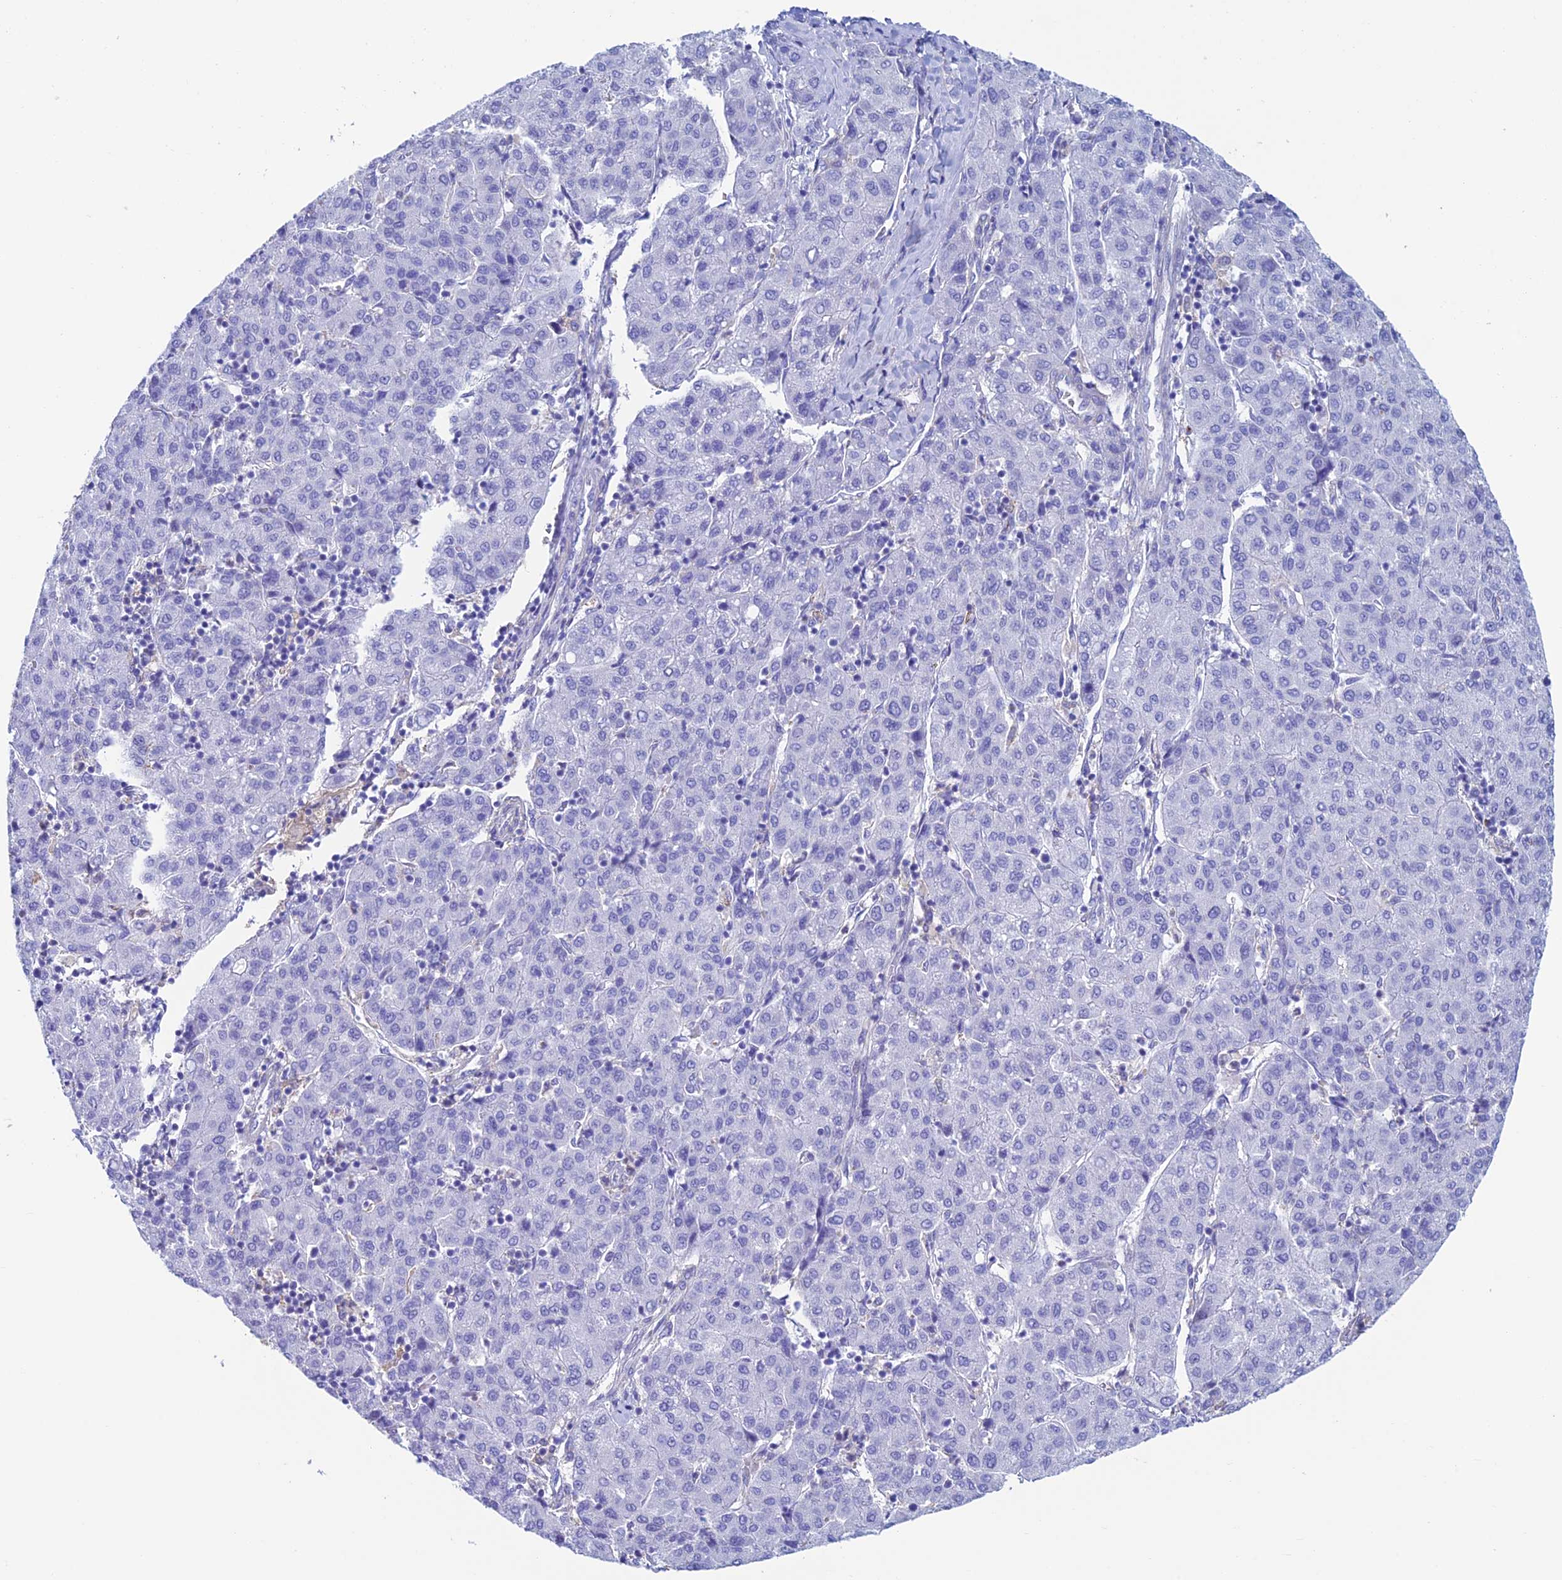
{"staining": {"intensity": "negative", "quantity": "none", "location": "none"}, "tissue": "liver cancer", "cell_type": "Tumor cells", "image_type": "cancer", "snomed": [{"axis": "morphology", "description": "Carcinoma, Hepatocellular, NOS"}, {"axis": "topography", "description": "Liver"}], "caption": "DAB immunohistochemical staining of liver hepatocellular carcinoma displays no significant positivity in tumor cells. (Stains: DAB immunohistochemistry (IHC) with hematoxylin counter stain, Microscopy: brightfield microscopy at high magnification).", "gene": "KCNK17", "patient": {"sex": "male", "age": 65}}